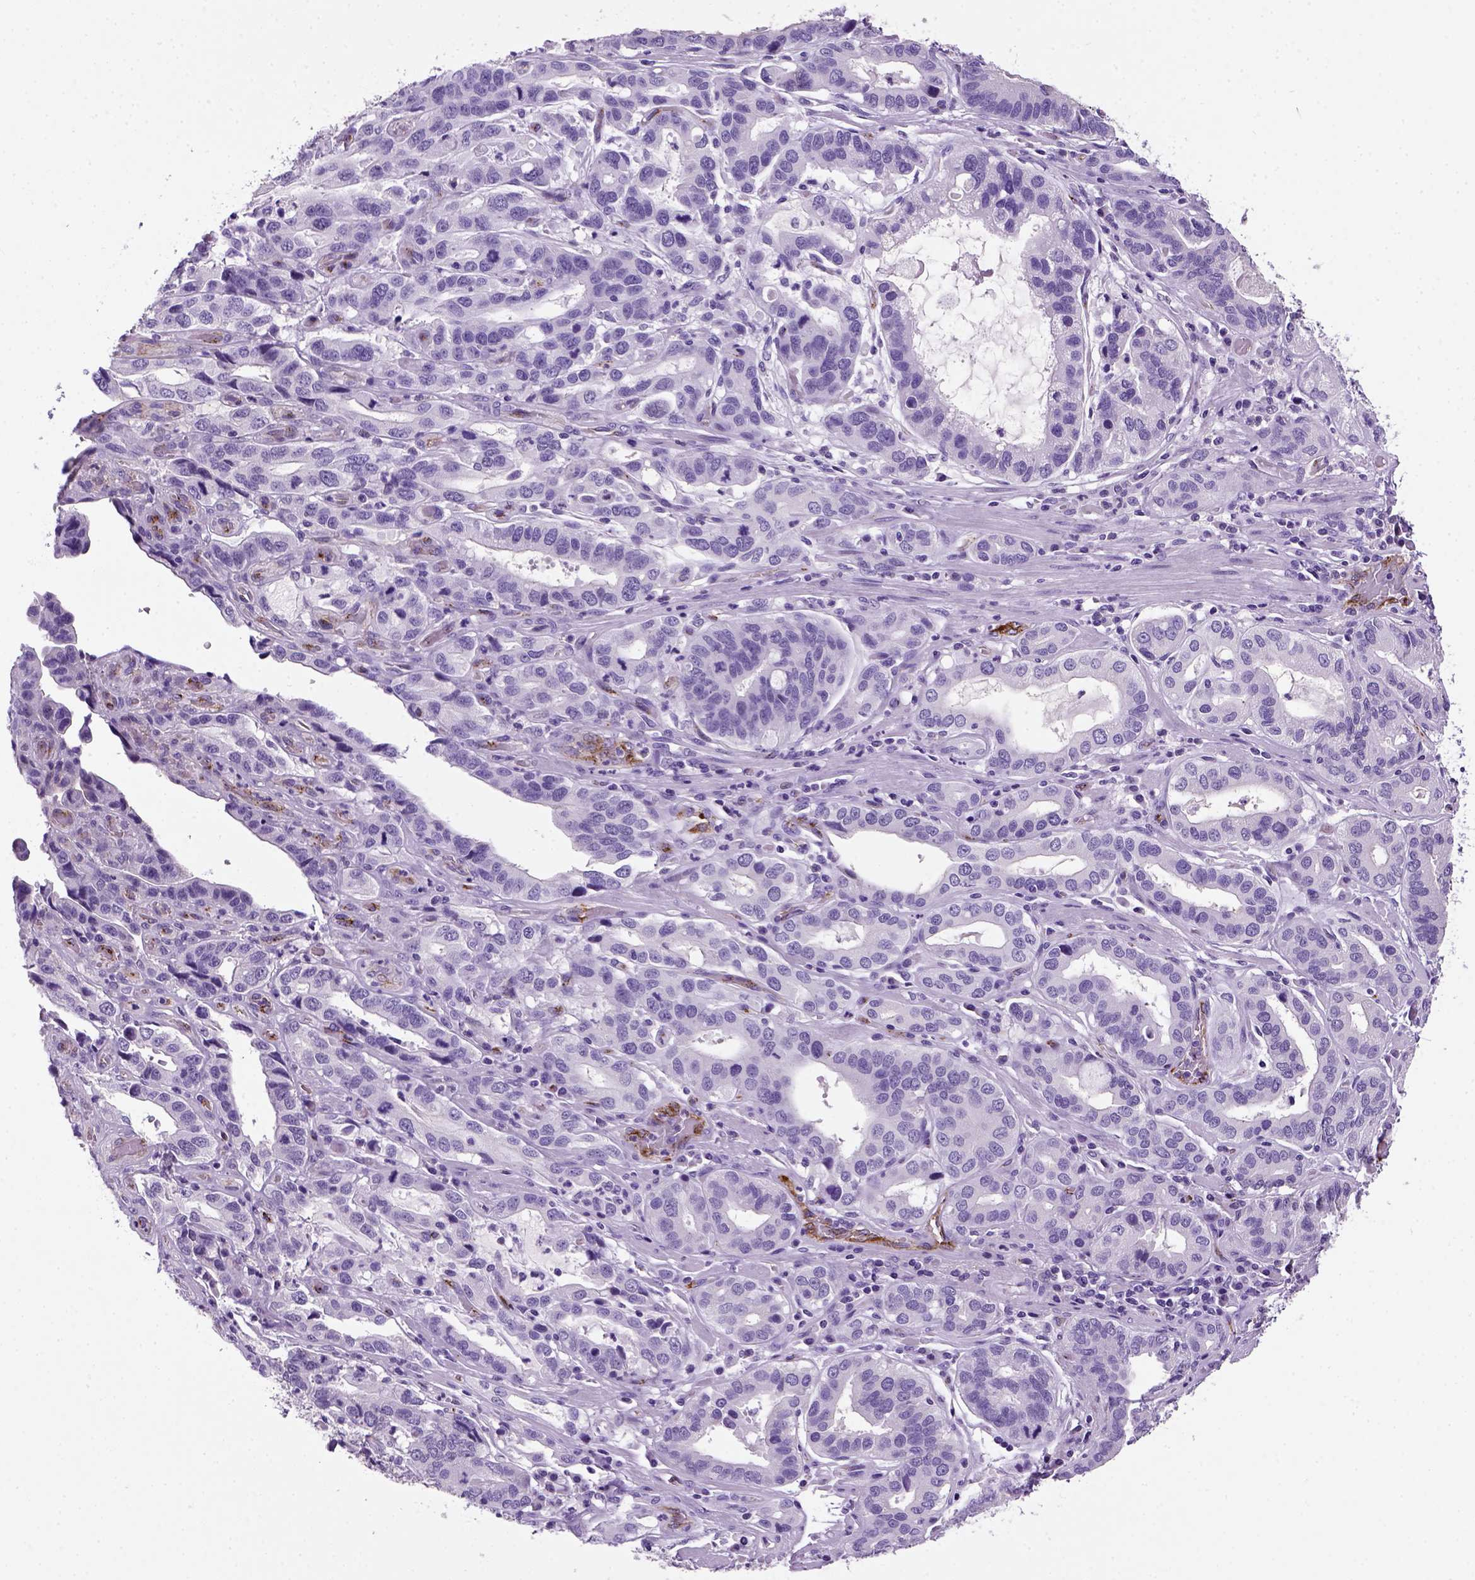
{"staining": {"intensity": "negative", "quantity": "none", "location": "none"}, "tissue": "stomach cancer", "cell_type": "Tumor cells", "image_type": "cancer", "snomed": [{"axis": "morphology", "description": "Adenocarcinoma, NOS"}, {"axis": "topography", "description": "Stomach, lower"}], "caption": "A photomicrograph of human stomach adenocarcinoma is negative for staining in tumor cells.", "gene": "VWF", "patient": {"sex": "female", "age": 76}}